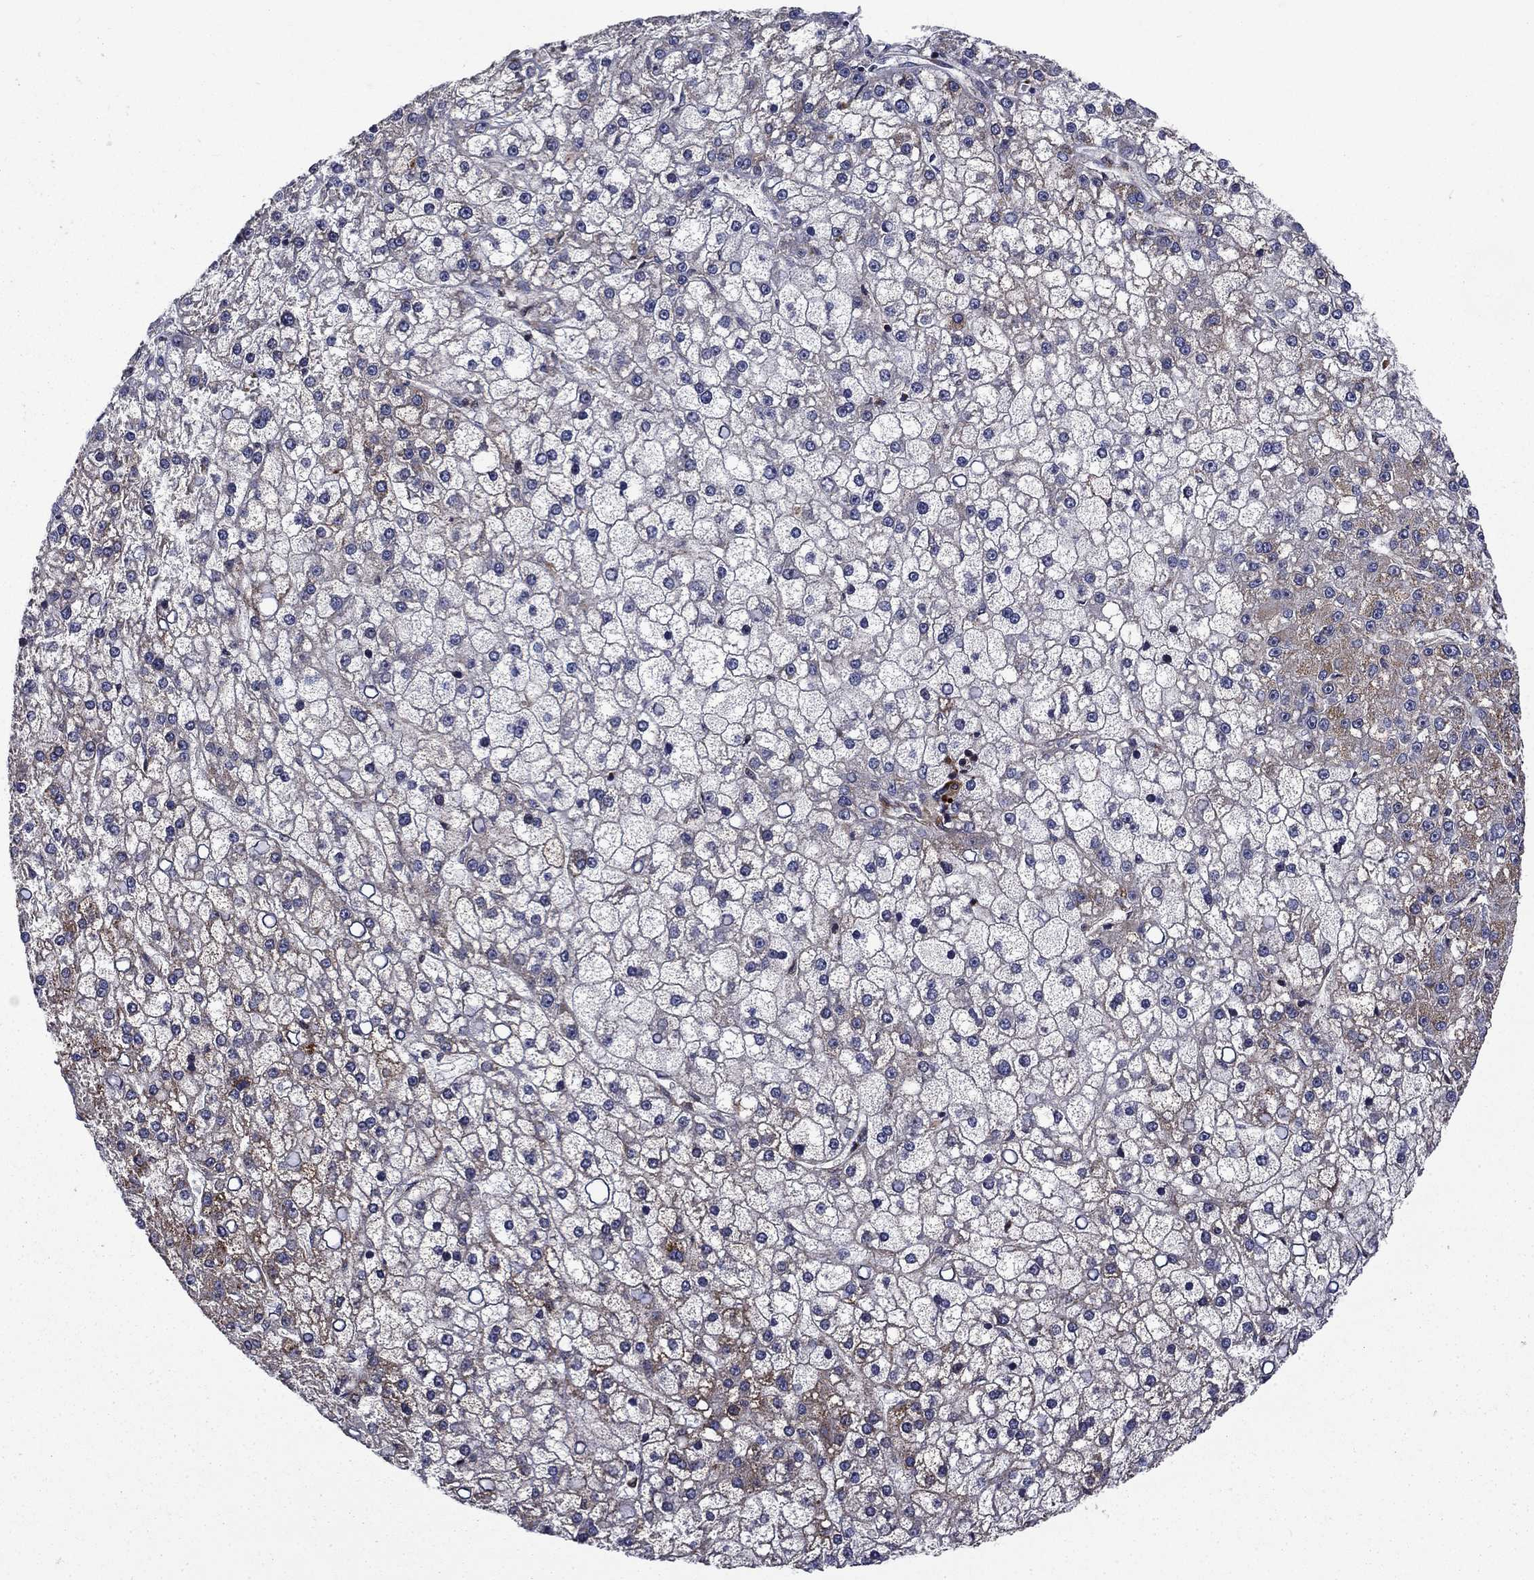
{"staining": {"intensity": "moderate", "quantity": "<25%", "location": "cytoplasmic/membranous"}, "tissue": "liver cancer", "cell_type": "Tumor cells", "image_type": "cancer", "snomed": [{"axis": "morphology", "description": "Carcinoma, Hepatocellular, NOS"}, {"axis": "topography", "description": "Liver"}], "caption": "Protein staining of hepatocellular carcinoma (liver) tissue demonstrates moderate cytoplasmic/membranous positivity in approximately <25% of tumor cells.", "gene": "AGTPBP1", "patient": {"sex": "male", "age": 67}}